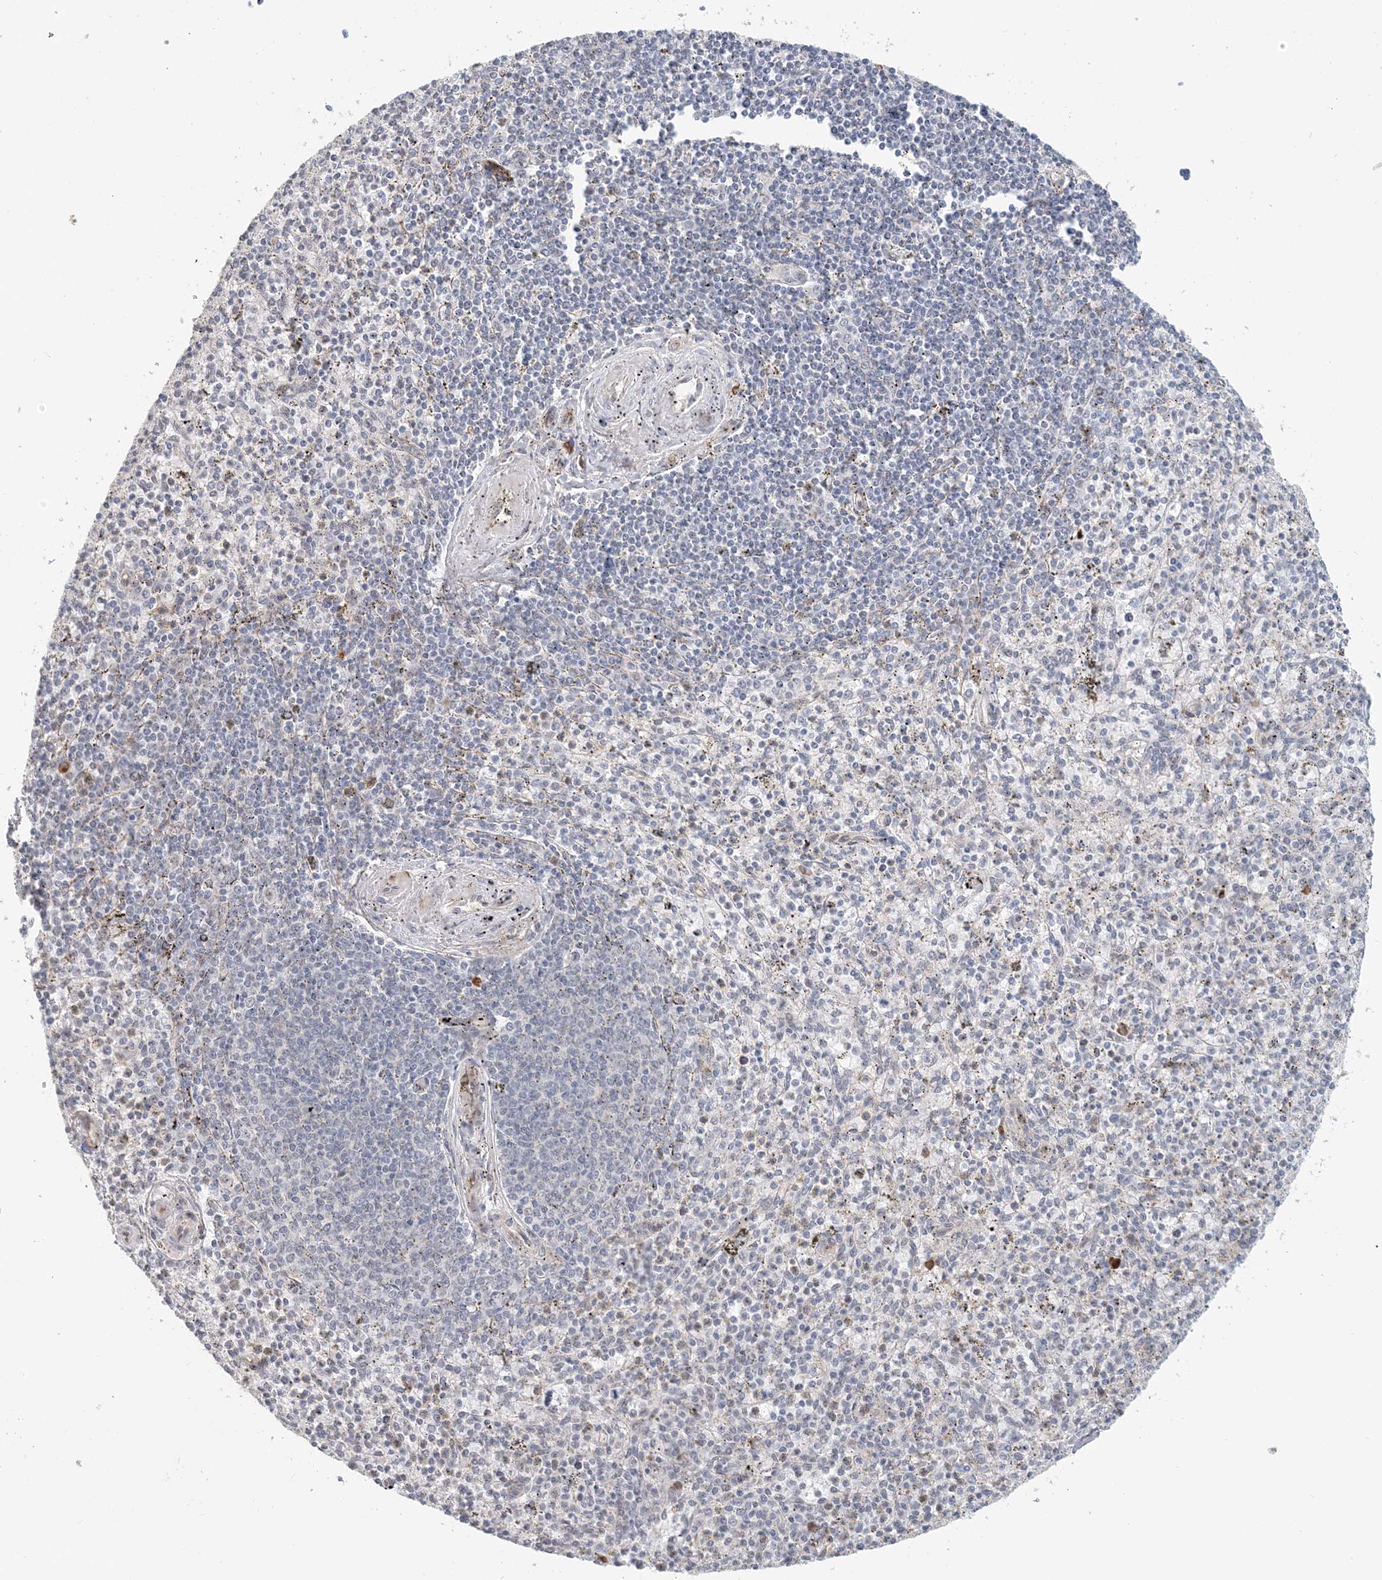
{"staining": {"intensity": "negative", "quantity": "none", "location": "none"}, "tissue": "spleen", "cell_type": "Cells in red pulp", "image_type": "normal", "snomed": [{"axis": "morphology", "description": "Normal tissue, NOS"}, {"axis": "topography", "description": "Spleen"}], "caption": "Human spleen stained for a protein using immunohistochemistry (IHC) displays no staining in cells in red pulp.", "gene": "ZCCHC4", "patient": {"sex": "male", "age": 72}}